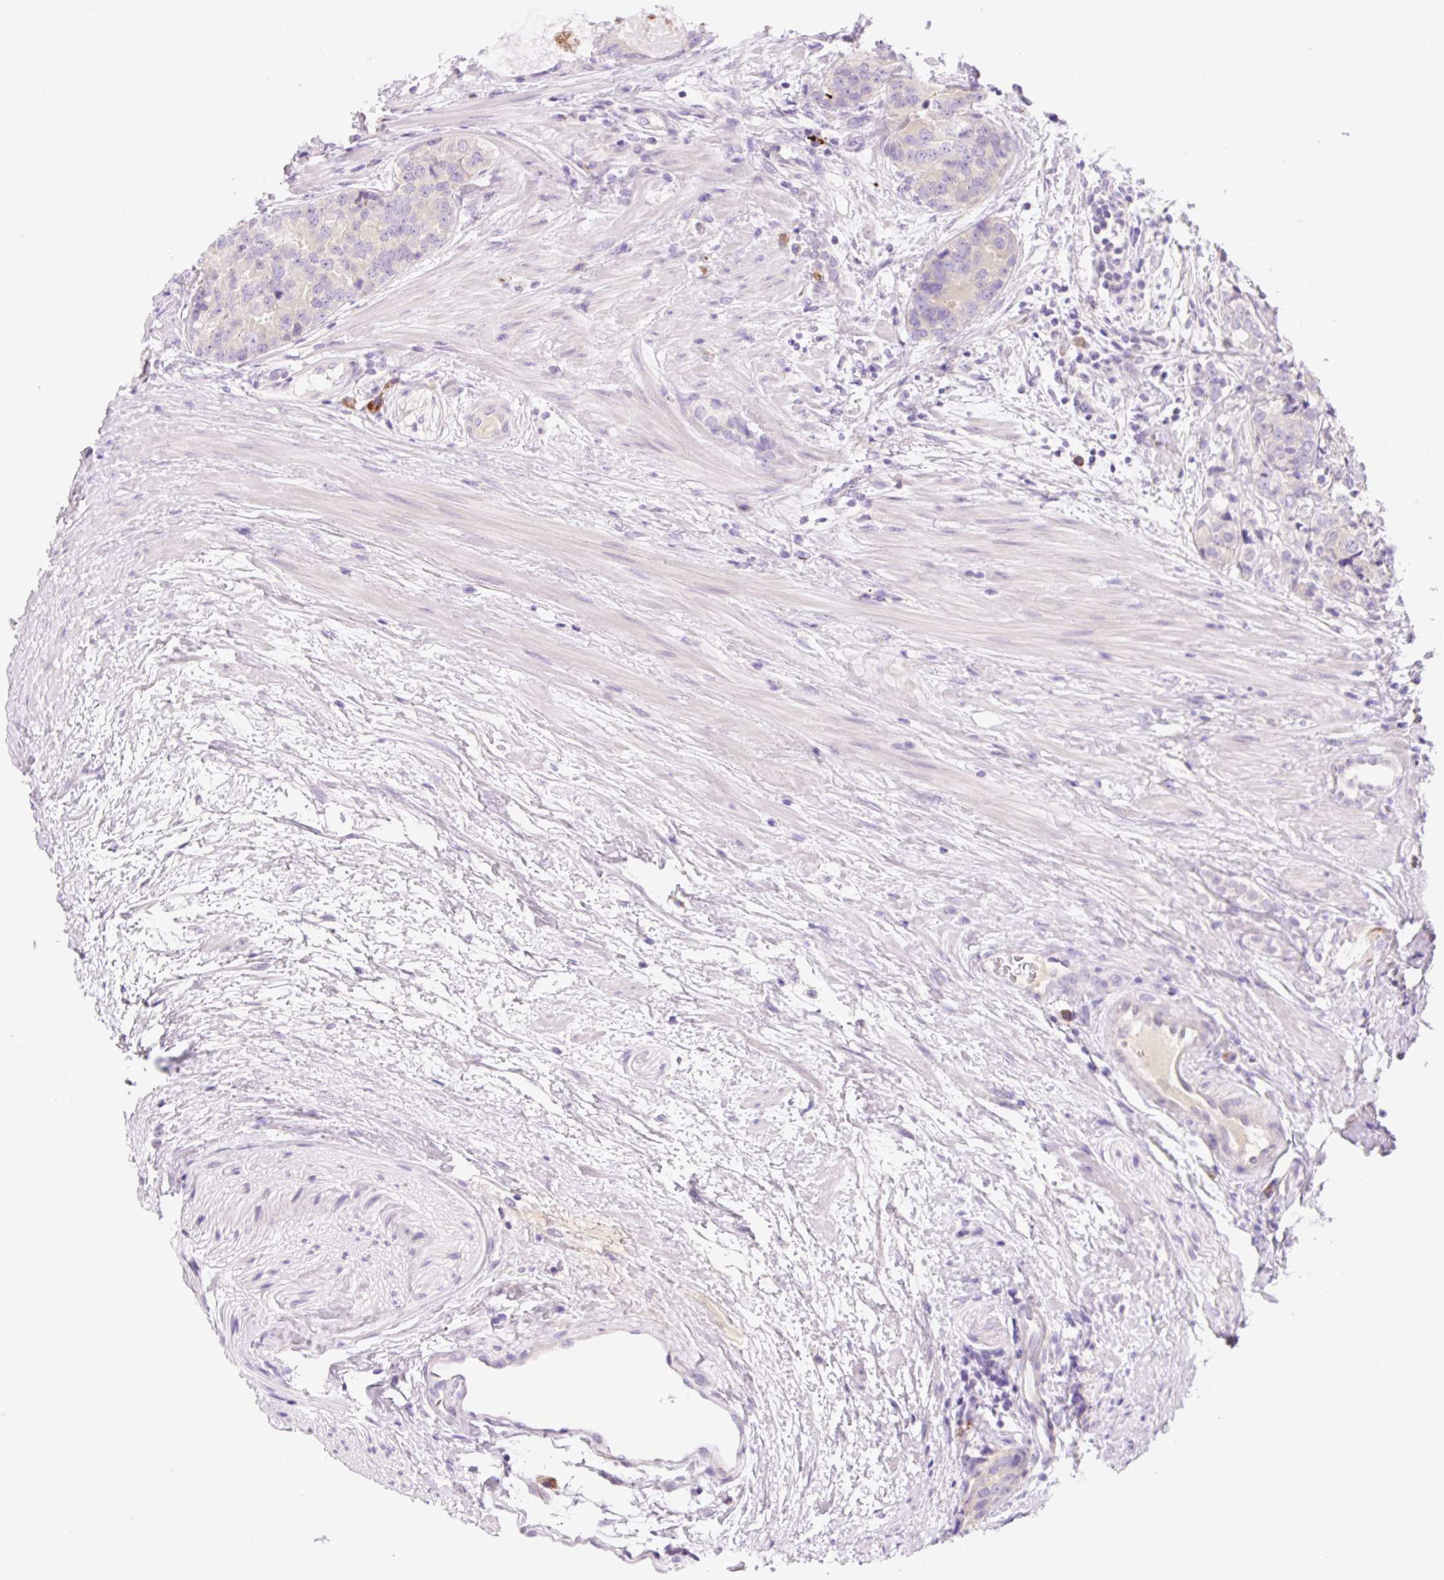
{"staining": {"intensity": "negative", "quantity": "none", "location": "none"}, "tissue": "prostate cancer", "cell_type": "Tumor cells", "image_type": "cancer", "snomed": [{"axis": "morphology", "description": "Adenocarcinoma, High grade"}, {"axis": "topography", "description": "Prostate"}], "caption": "DAB (3,3'-diaminobenzidine) immunohistochemical staining of human prostate adenocarcinoma (high-grade) reveals no significant expression in tumor cells. (DAB (3,3'-diaminobenzidine) immunohistochemistry (IHC), high magnification).", "gene": "CELF6", "patient": {"sex": "male", "age": 68}}